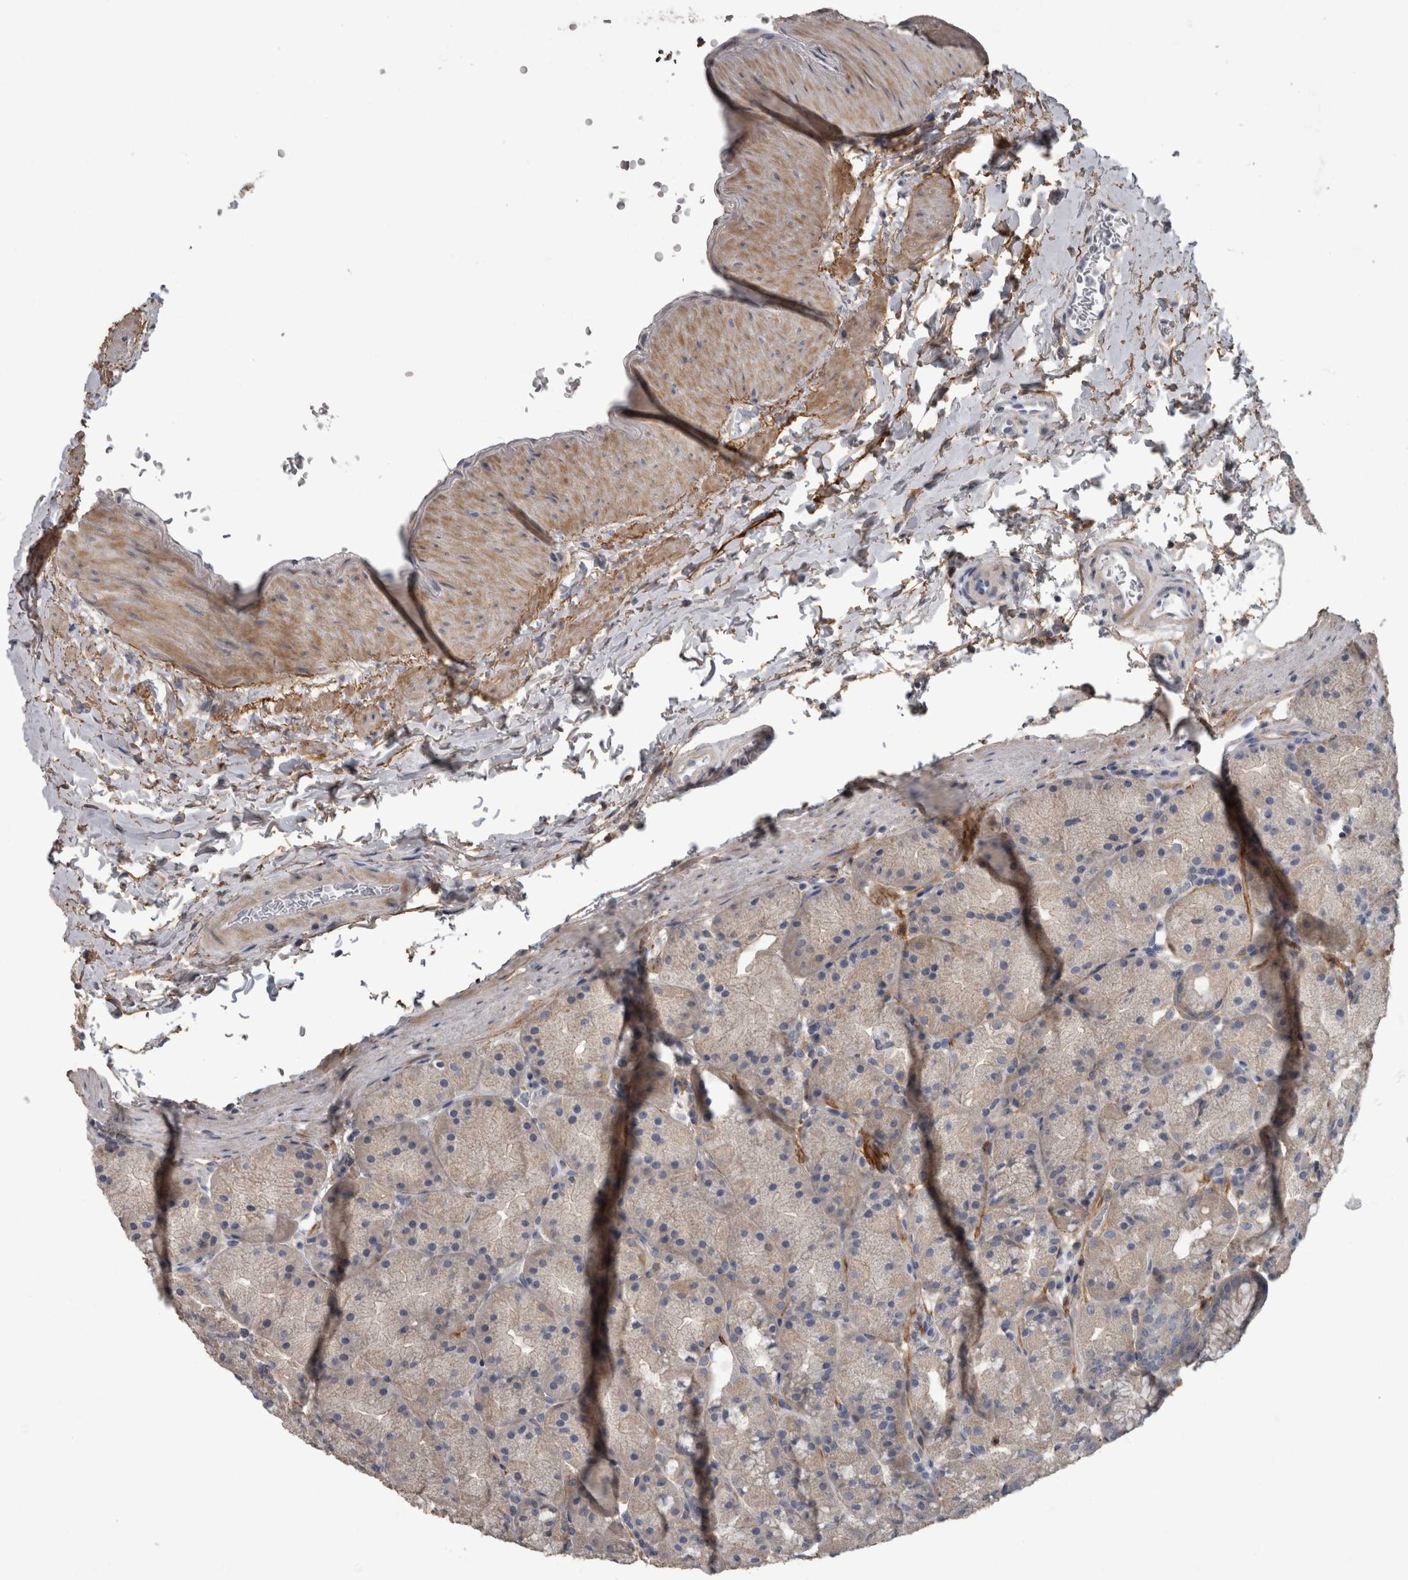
{"staining": {"intensity": "moderate", "quantity": "<25%", "location": "cytoplasmic/membranous"}, "tissue": "stomach", "cell_type": "Glandular cells", "image_type": "normal", "snomed": [{"axis": "morphology", "description": "Normal tissue, NOS"}, {"axis": "topography", "description": "Stomach, upper"}, {"axis": "topography", "description": "Stomach"}], "caption": "IHC (DAB (3,3'-diaminobenzidine)) staining of benign stomach exhibits moderate cytoplasmic/membranous protein staining in about <25% of glandular cells.", "gene": "EFEMP2", "patient": {"sex": "male", "age": 48}}